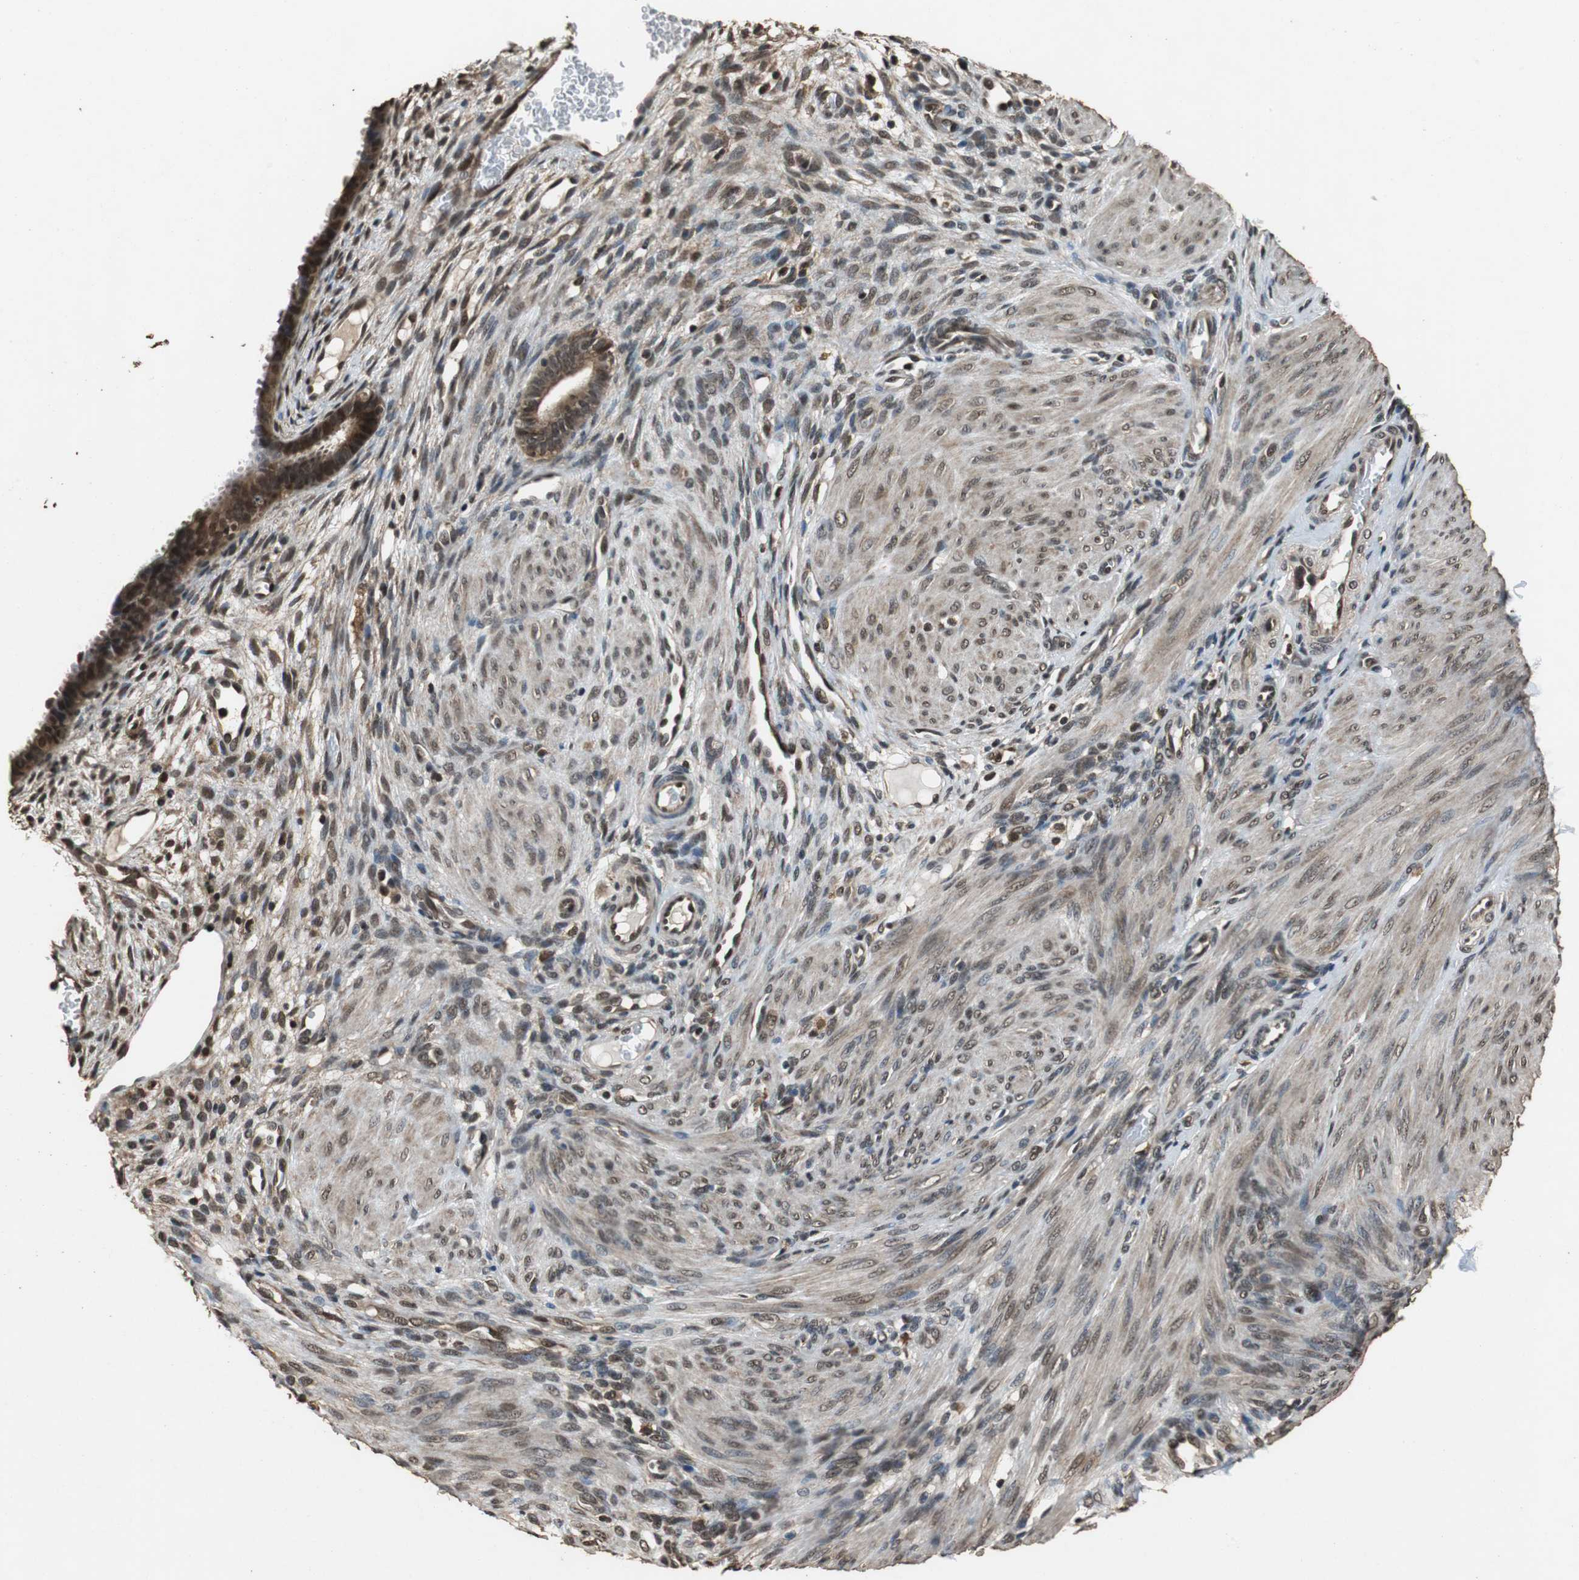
{"staining": {"intensity": "moderate", "quantity": ">75%", "location": "cytoplasmic/membranous,nuclear"}, "tissue": "endometrium", "cell_type": "Cells in endometrial stroma", "image_type": "normal", "snomed": [{"axis": "morphology", "description": "Normal tissue, NOS"}, {"axis": "topography", "description": "Endometrium"}], "caption": "Immunohistochemical staining of unremarkable endometrium shows medium levels of moderate cytoplasmic/membranous,nuclear positivity in approximately >75% of cells in endometrial stroma. The protein of interest is shown in brown color, while the nuclei are stained blue.", "gene": "ZNF18", "patient": {"sex": "female", "age": 72}}